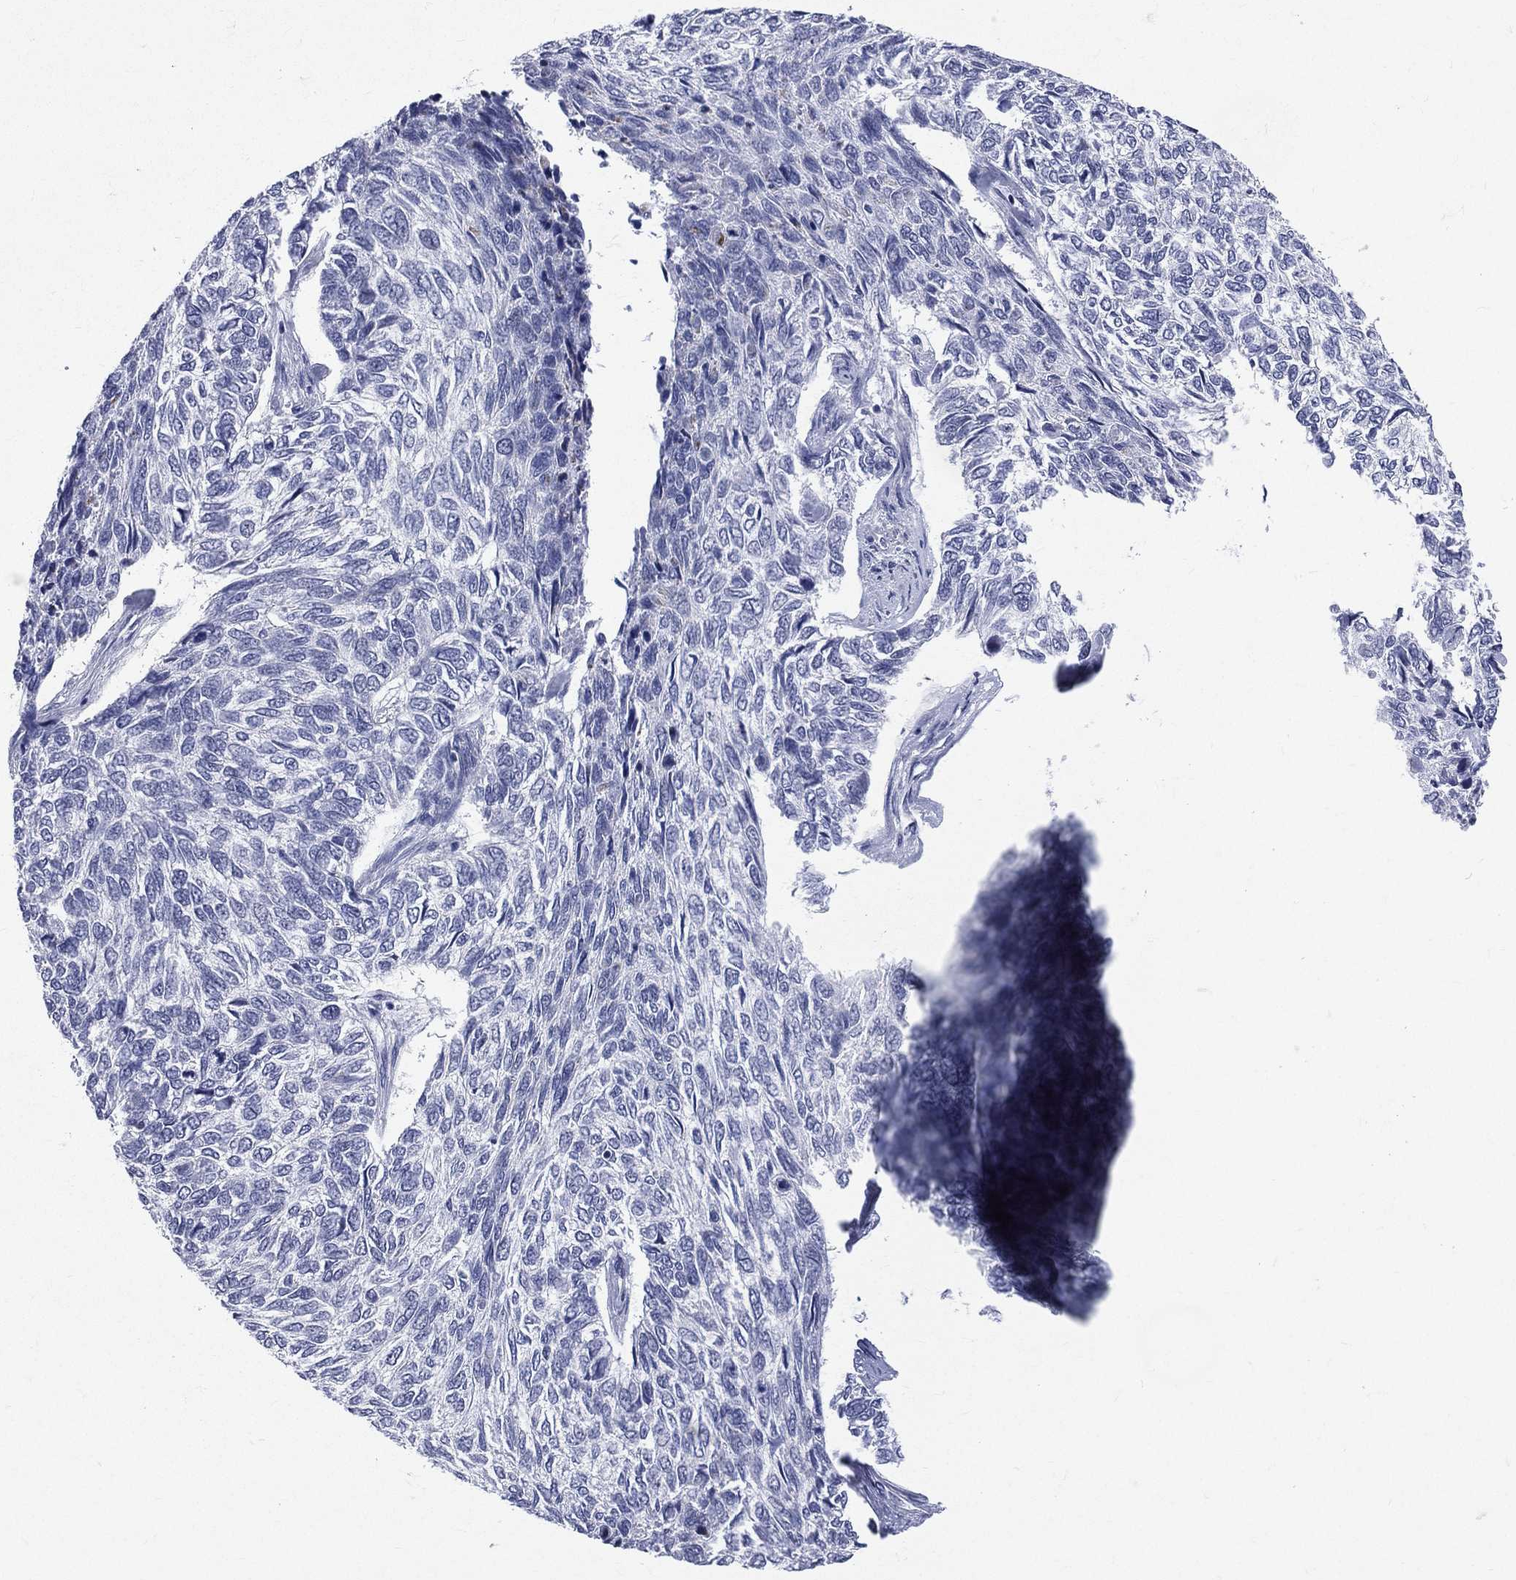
{"staining": {"intensity": "negative", "quantity": "none", "location": "none"}, "tissue": "skin cancer", "cell_type": "Tumor cells", "image_type": "cancer", "snomed": [{"axis": "morphology", "description": "Basal cell carcinoma"}, {"axis": "topography", "description": "Skin"}], "caption": "The micrograph shows no staining of tumor cells in skin cancer (basal cell carcinoma). (Immunohistochemistry, brightfield microscopy, high magnification).", "gene": "MLLT10", "patient": {"sex": "female", "age": 65}}